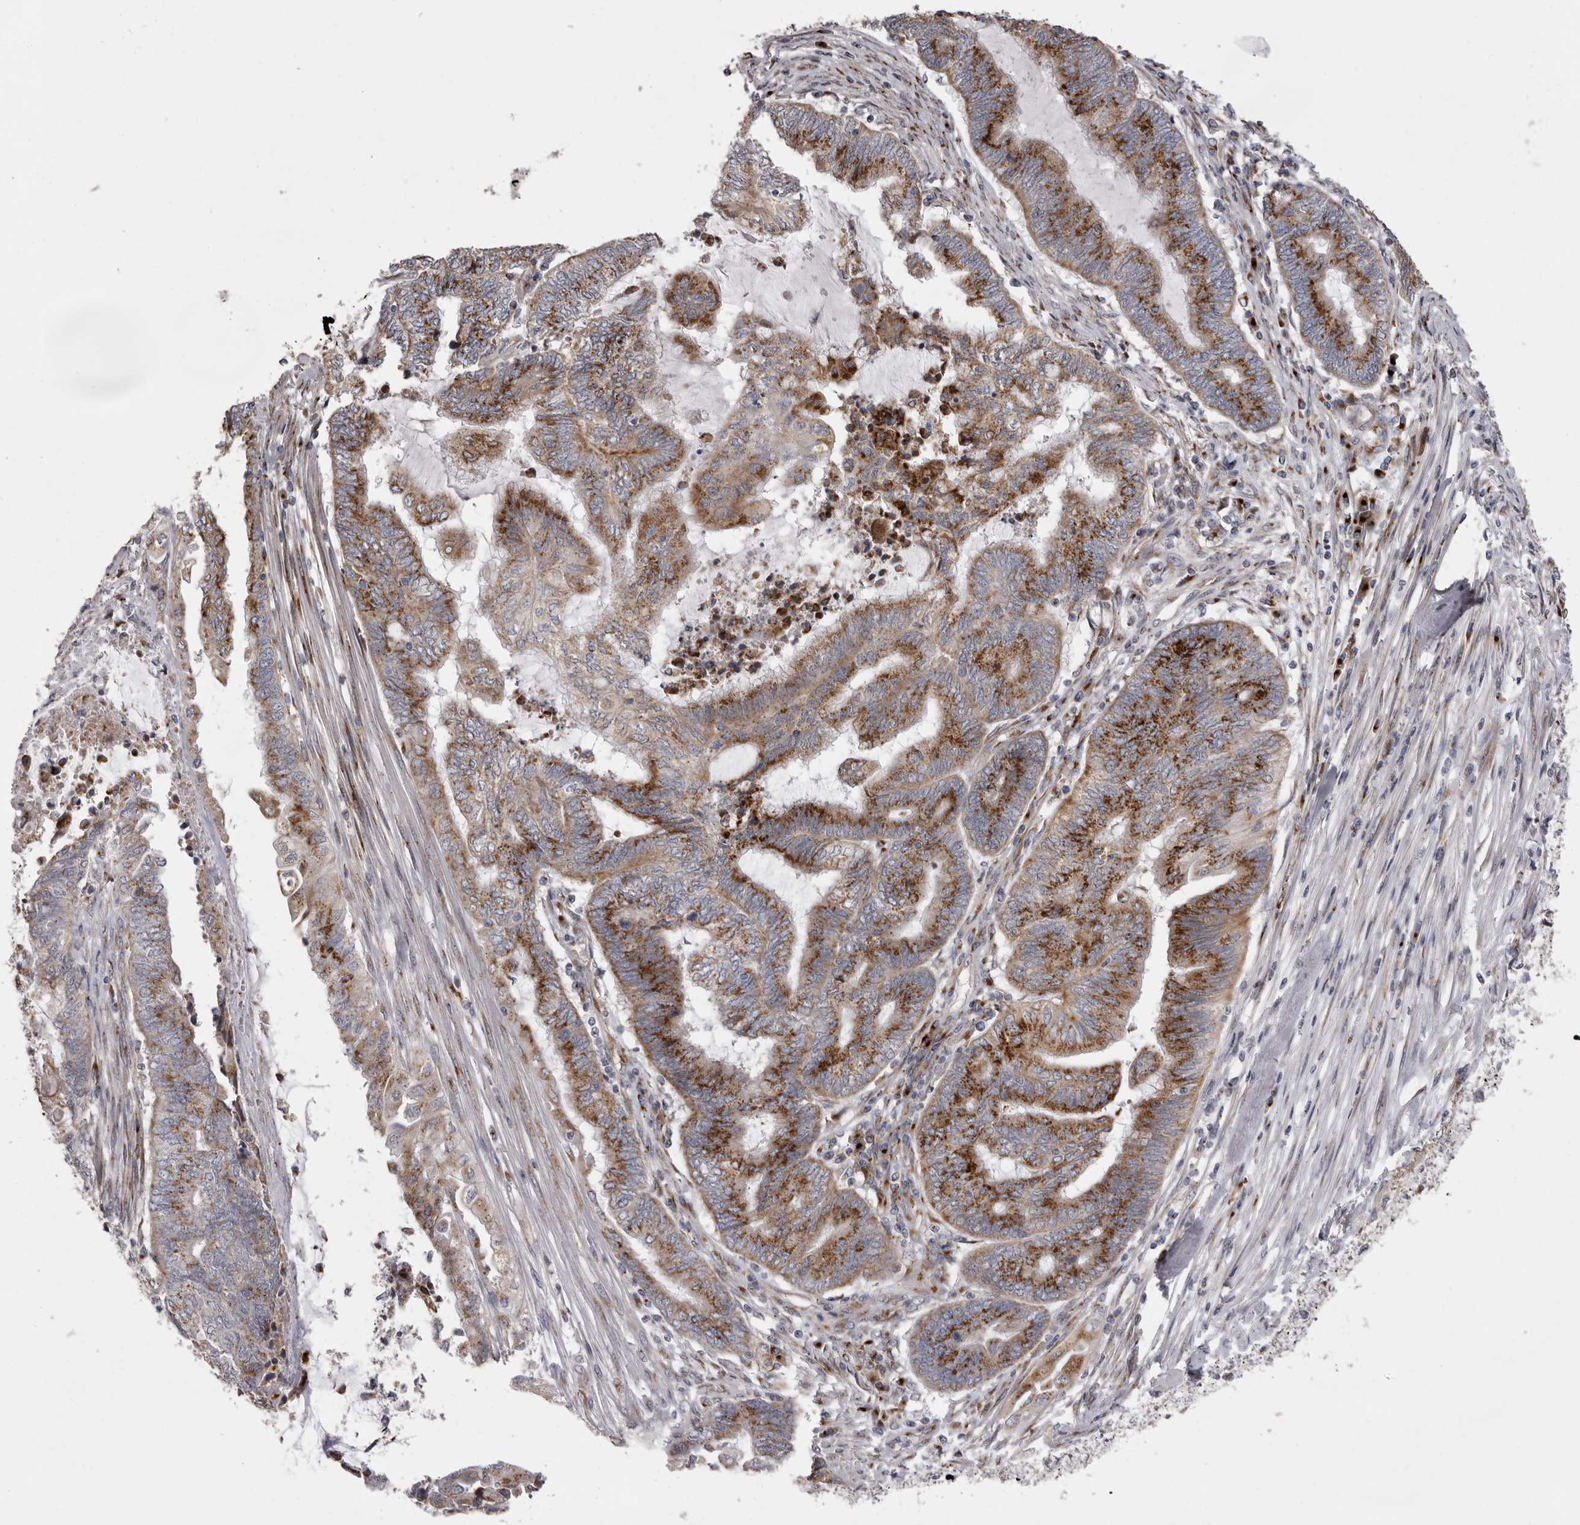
{"staining": {"intensity": "strong", "quantity": ">75%", "location": "cytoplasmic/membranous"}, "tissue": "endometrial cancer", "cell_type": "Tumor cells", "image_type": "cancer", "snomed": [{"axis": "morphology", "description": "Adenocarcinoma, NOS"}, {"axis": "topography", "description": "Uterus"}, {"axis": "topography", "description": "Endometrium"}], "caption": "Immunohistochemical staining of endometrial cancer exhibits strong cytoplasmic/membranous protein staining in approximately >75% of tumor cells.", "gene": "WDR47", "patient": {"sex": "female", "age": 70}}